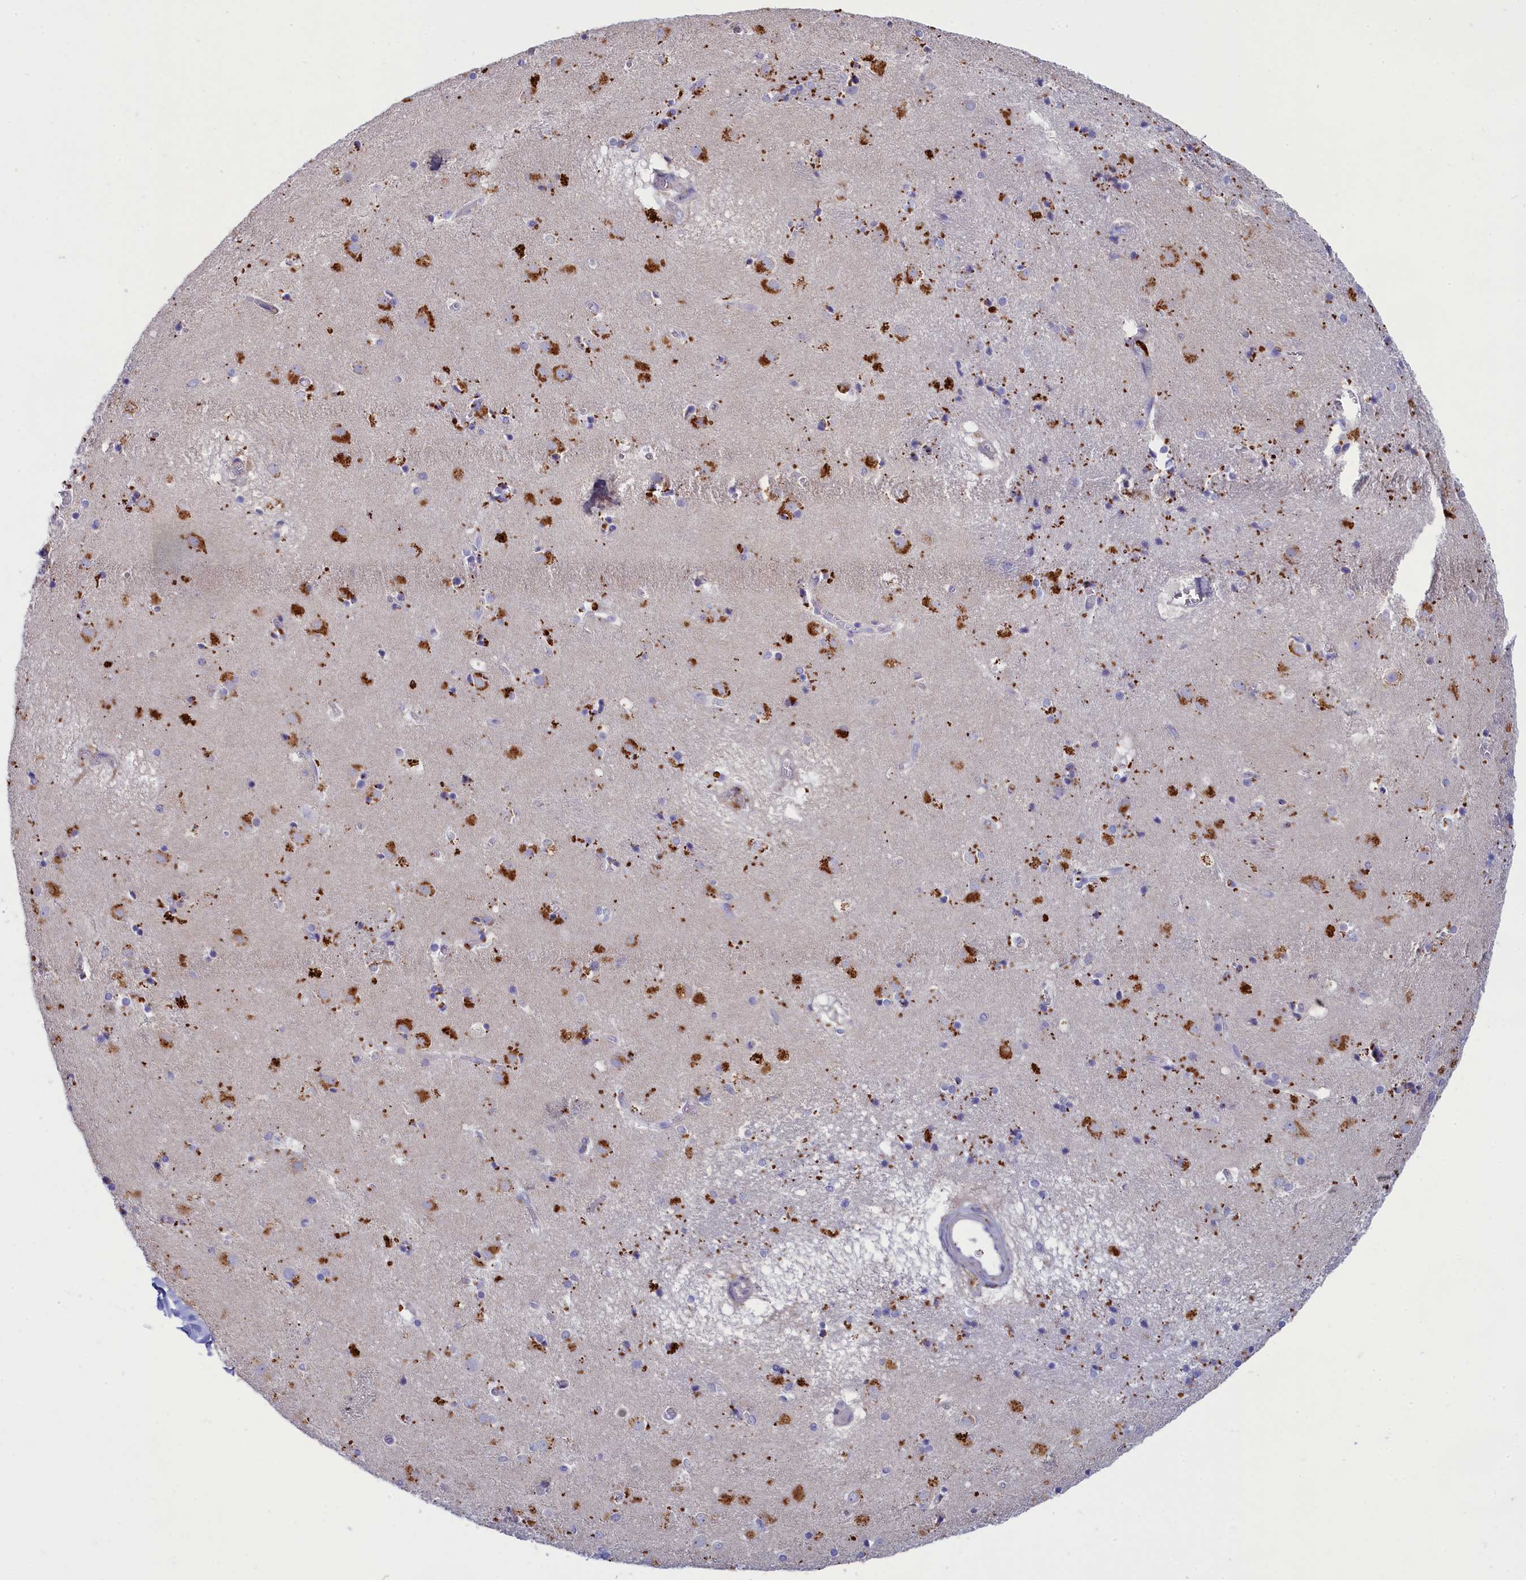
{"staining": {"intensity": "negative", "quantity": "none", "location": "none"}, "tissue": "caudate", "cell_type": "Glial cells", "image_type": "normal", "snomed": [{"axis": "morphology", "description": "Normal tissue, NOS"}, {"axis": "topography", "description": "Lateral ventricle wall"}], "caption": "Immunohistochemistry micrograph of unremarkable human caudate stained for a protein (brown), which shows no expression in glial cells.", "gene": "WDR6", "patient": {"sex": "male", "age": 70}}